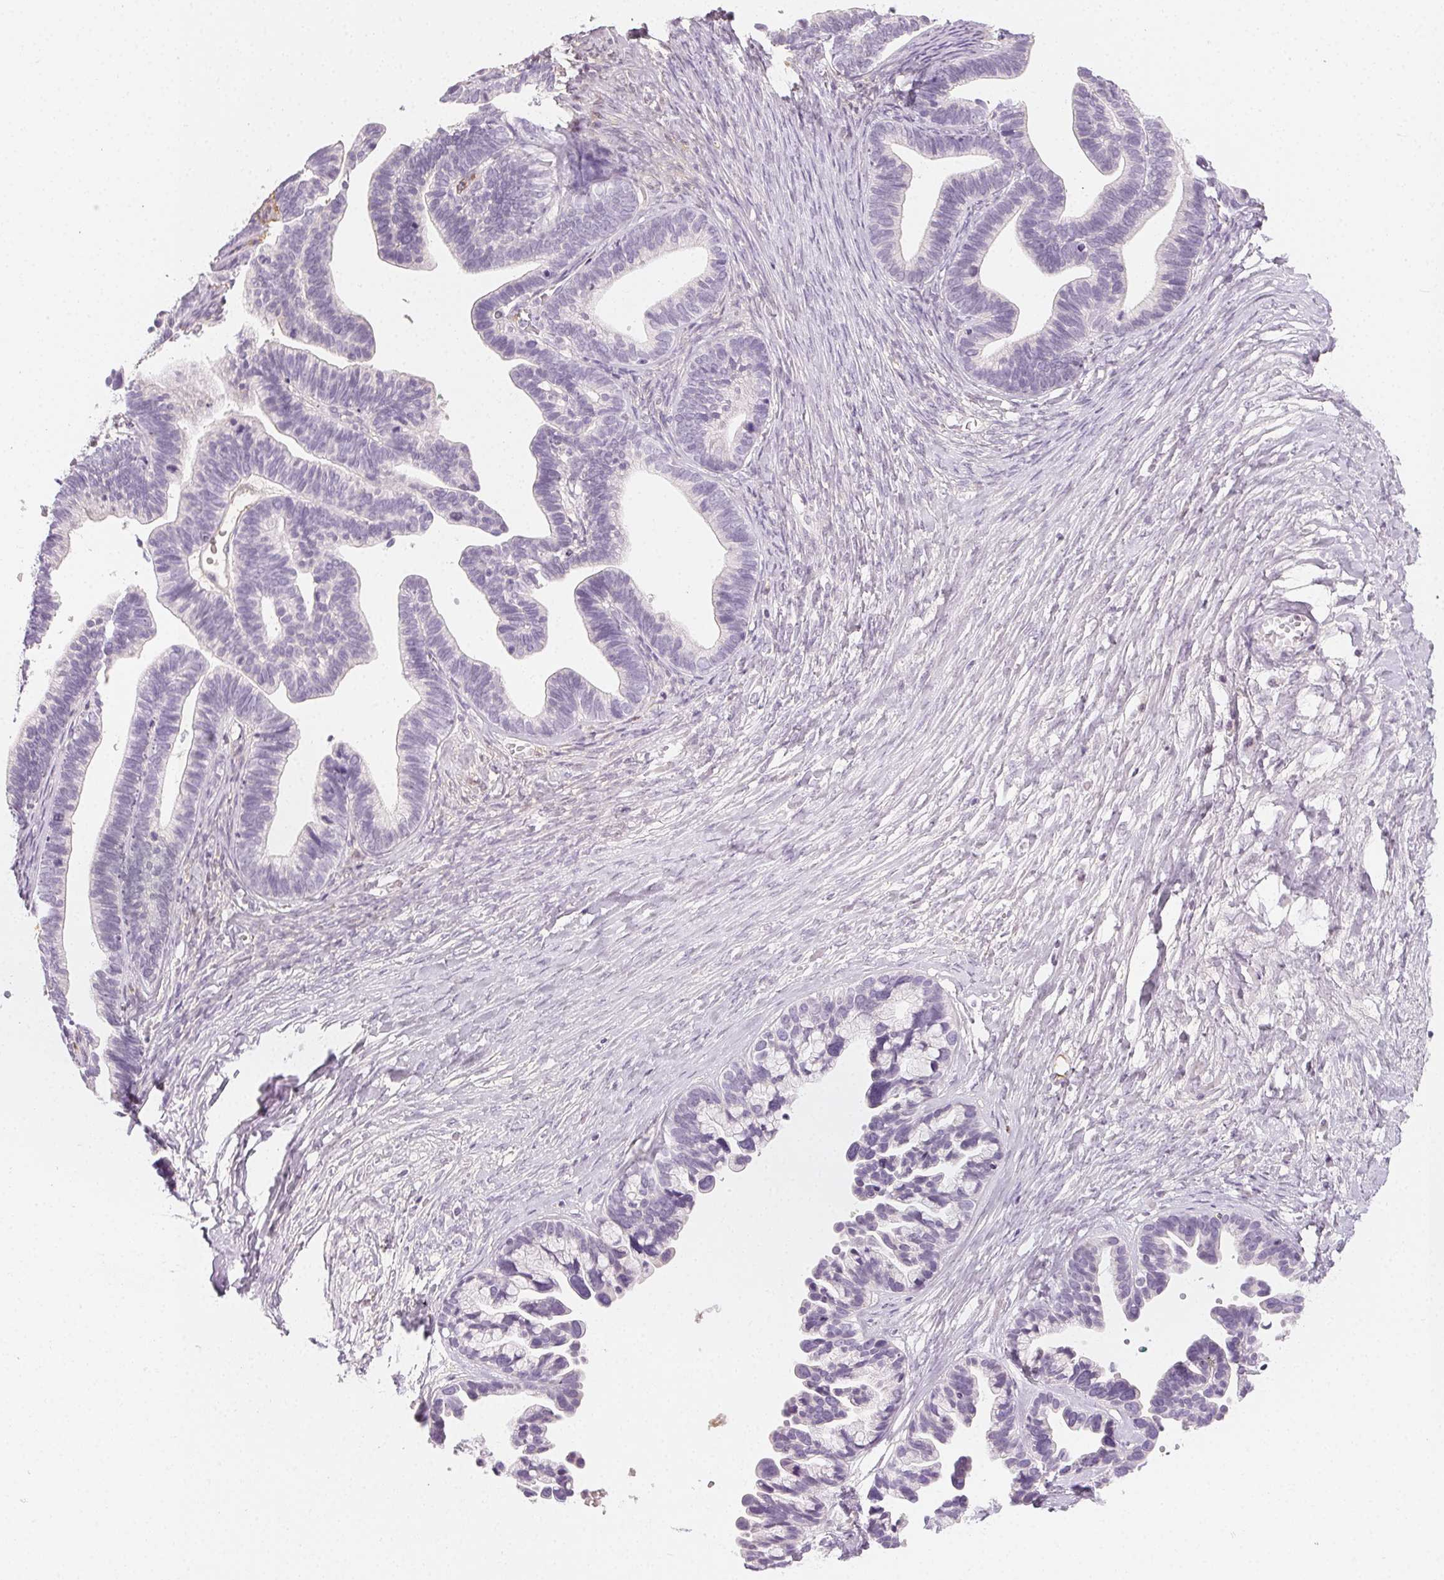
{"staining": {"intensity": "negative", "quantity": "none", "location": "none"}, "tissue": "ovarian cancer", "cell_type": "Tumor cells", "image_type": "cancer", "snomed": [{"axis": "morphology", "description": "Cystadenocarcinoma, serous, NOS"}, {"axis": "topography", "description": "Ovary"}], "caption": "Ovarian cancer was stained to show a protein in brown. There is no significant positivity in tumor cells.", "gene": "AFM", "patient": {"sex": "female", "age": 56}}